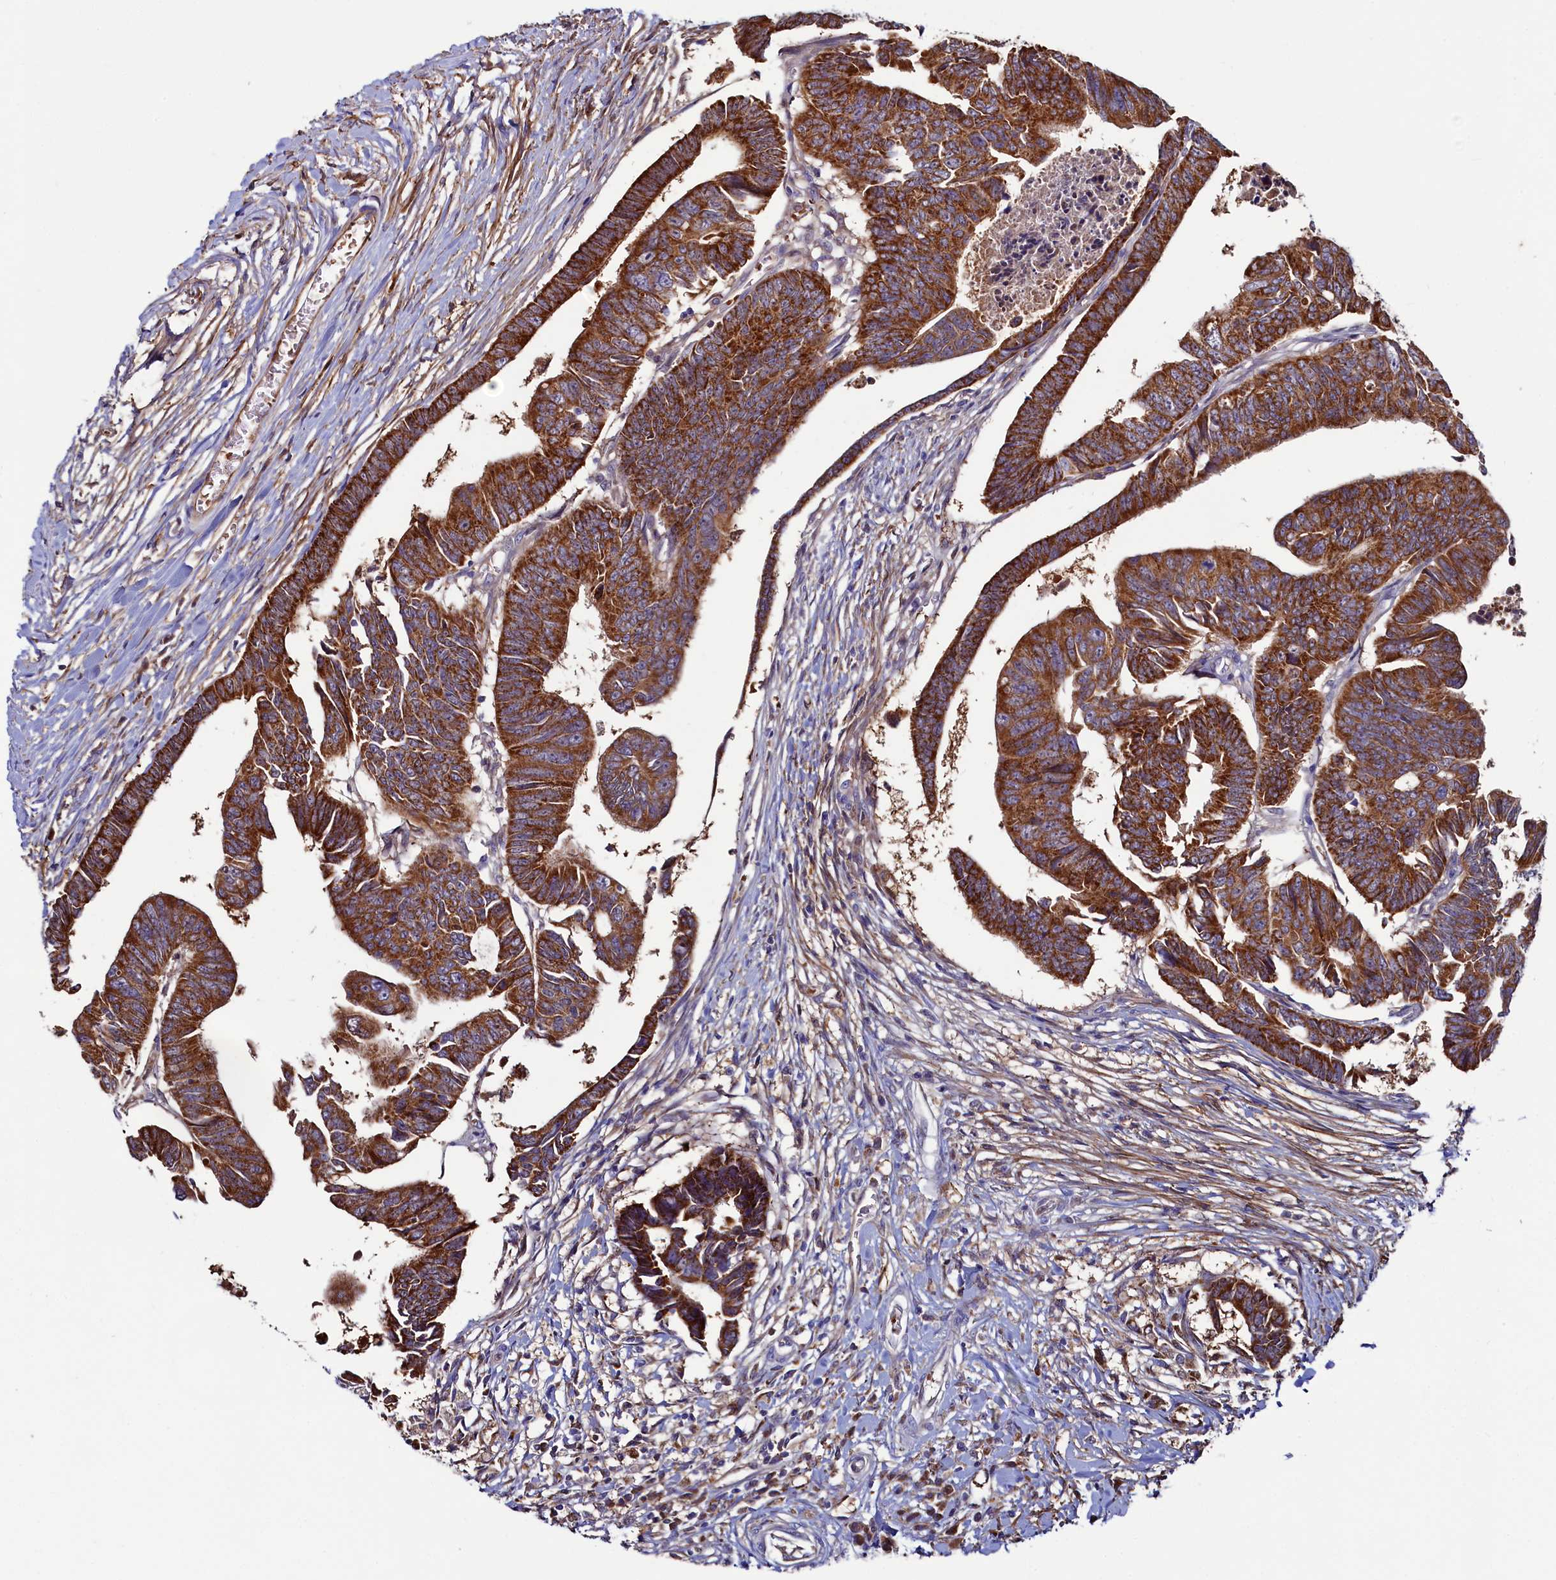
{"staining": {"intensity": "strong", "quantity": ">75%", "location": "cytoplasmic/membranous"}, "tissue": "colorectal cancer", "cell_type": "Tumor cells", "image_type": "cancer", "snomed": [{"axis": "morphology", "description": "Adenocarcinoma, NOS"}, {"axis": "topography", "description": "Rectum"}], "caption": "Colorectal adenocarcinoma stained with a protein marker reveals strong staining in tumor cells.", "gene": "ASTE1", "patient": {"sex": "female", "age": 65}}